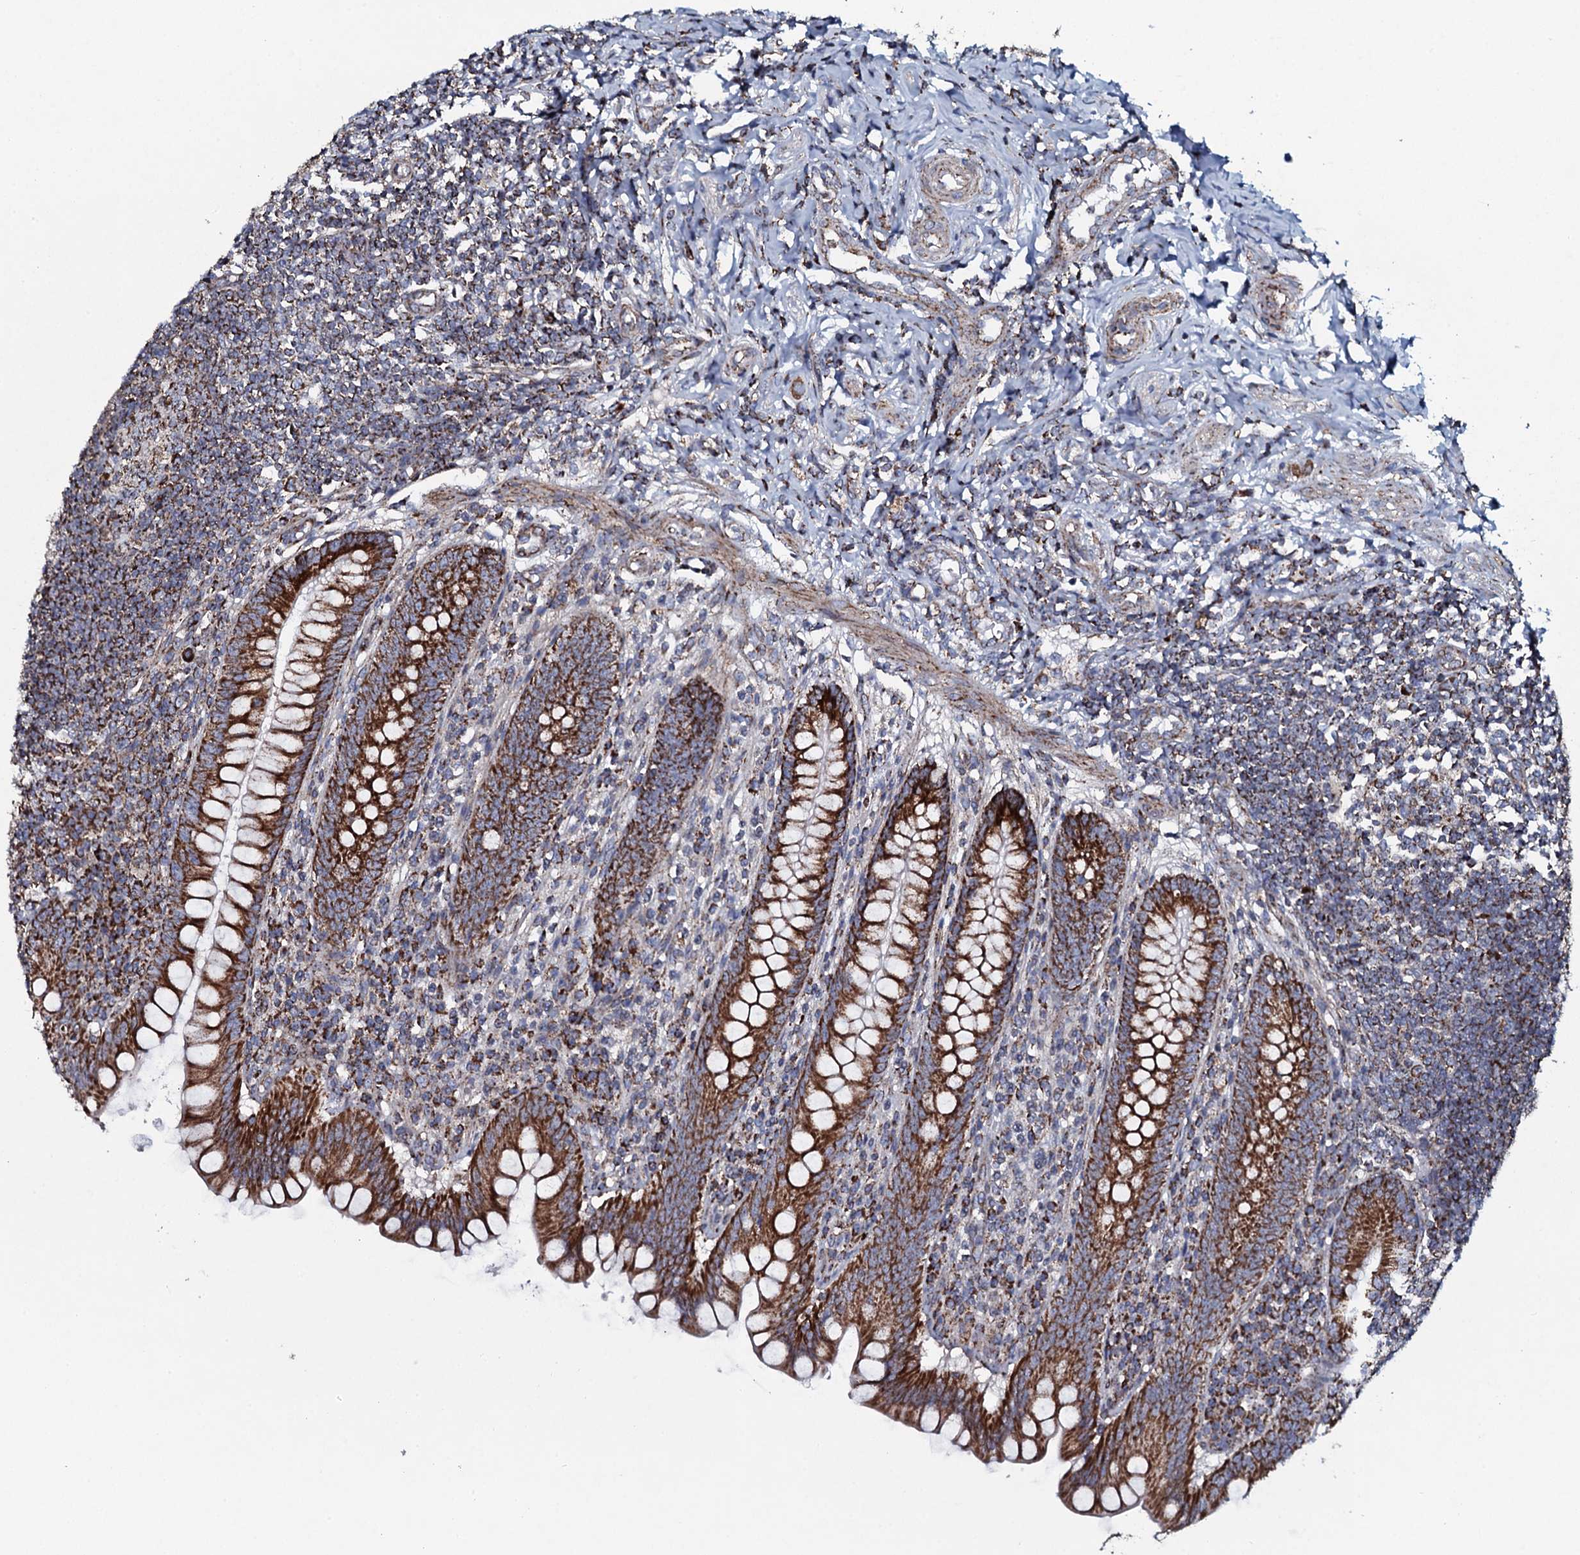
{"staining": {"intensity": "strong", "quantity": ">75%", "location": "cytoplasmic/membranous"}, "tissue": "appendix", "cell_type": "Glandular cells", "image_type": "normal", "snomed": [{"axis": "morphology", "description": "Normal tissue, NOS"}, {"axis": "topography", "description": "Appendix"}], "caption": "A photomicrograph of appendix stained for a protein exhibits strong cytoplasmic/membranous brown staining in glandular cells.", "gene": "EVC2", "patient": {"sex": "female", "age": 33}}